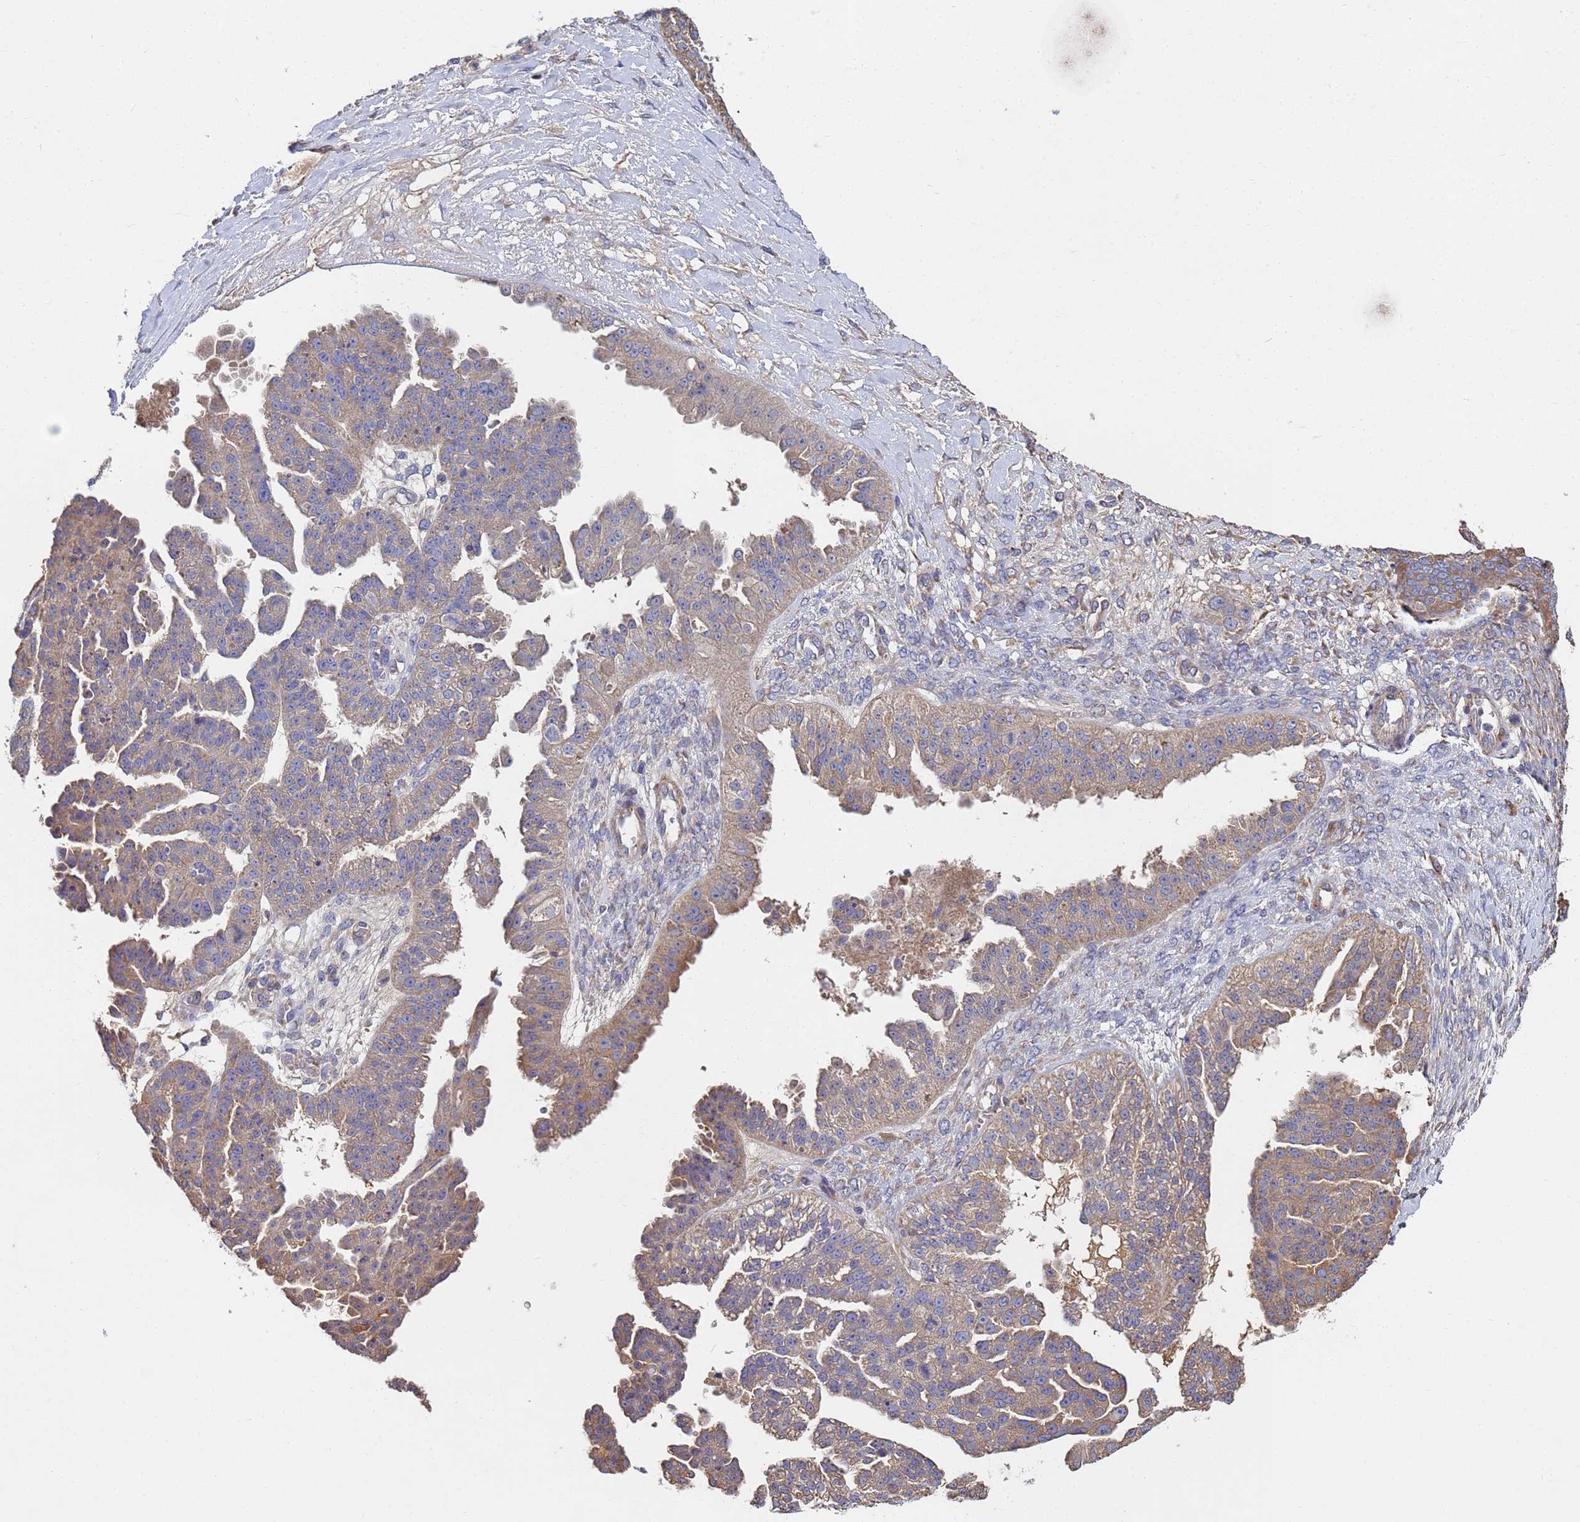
{"staining": {"intensity": "weak", "quantity": "25%-75%", "location": "cytoplasmic/membranous"}, "tissue": "ovarian cancer", "cell_type": "Tumor cells", "image_type": "cancer", "snomed": [{"axis": "morphology", "description": "Cystadenocarcinoma, serous, NOS"}, {"axis": "topography", "description": "Ovary"}], "caption": "Human ovarian serous cystadenocarcinoma stained with a brown dye displays weak cytoplasmic/membranous positive staining in approximately 25%-75% of tumor cells.", "gene": "C5orf34", "patient": {"sex": "female", "age": 58}}